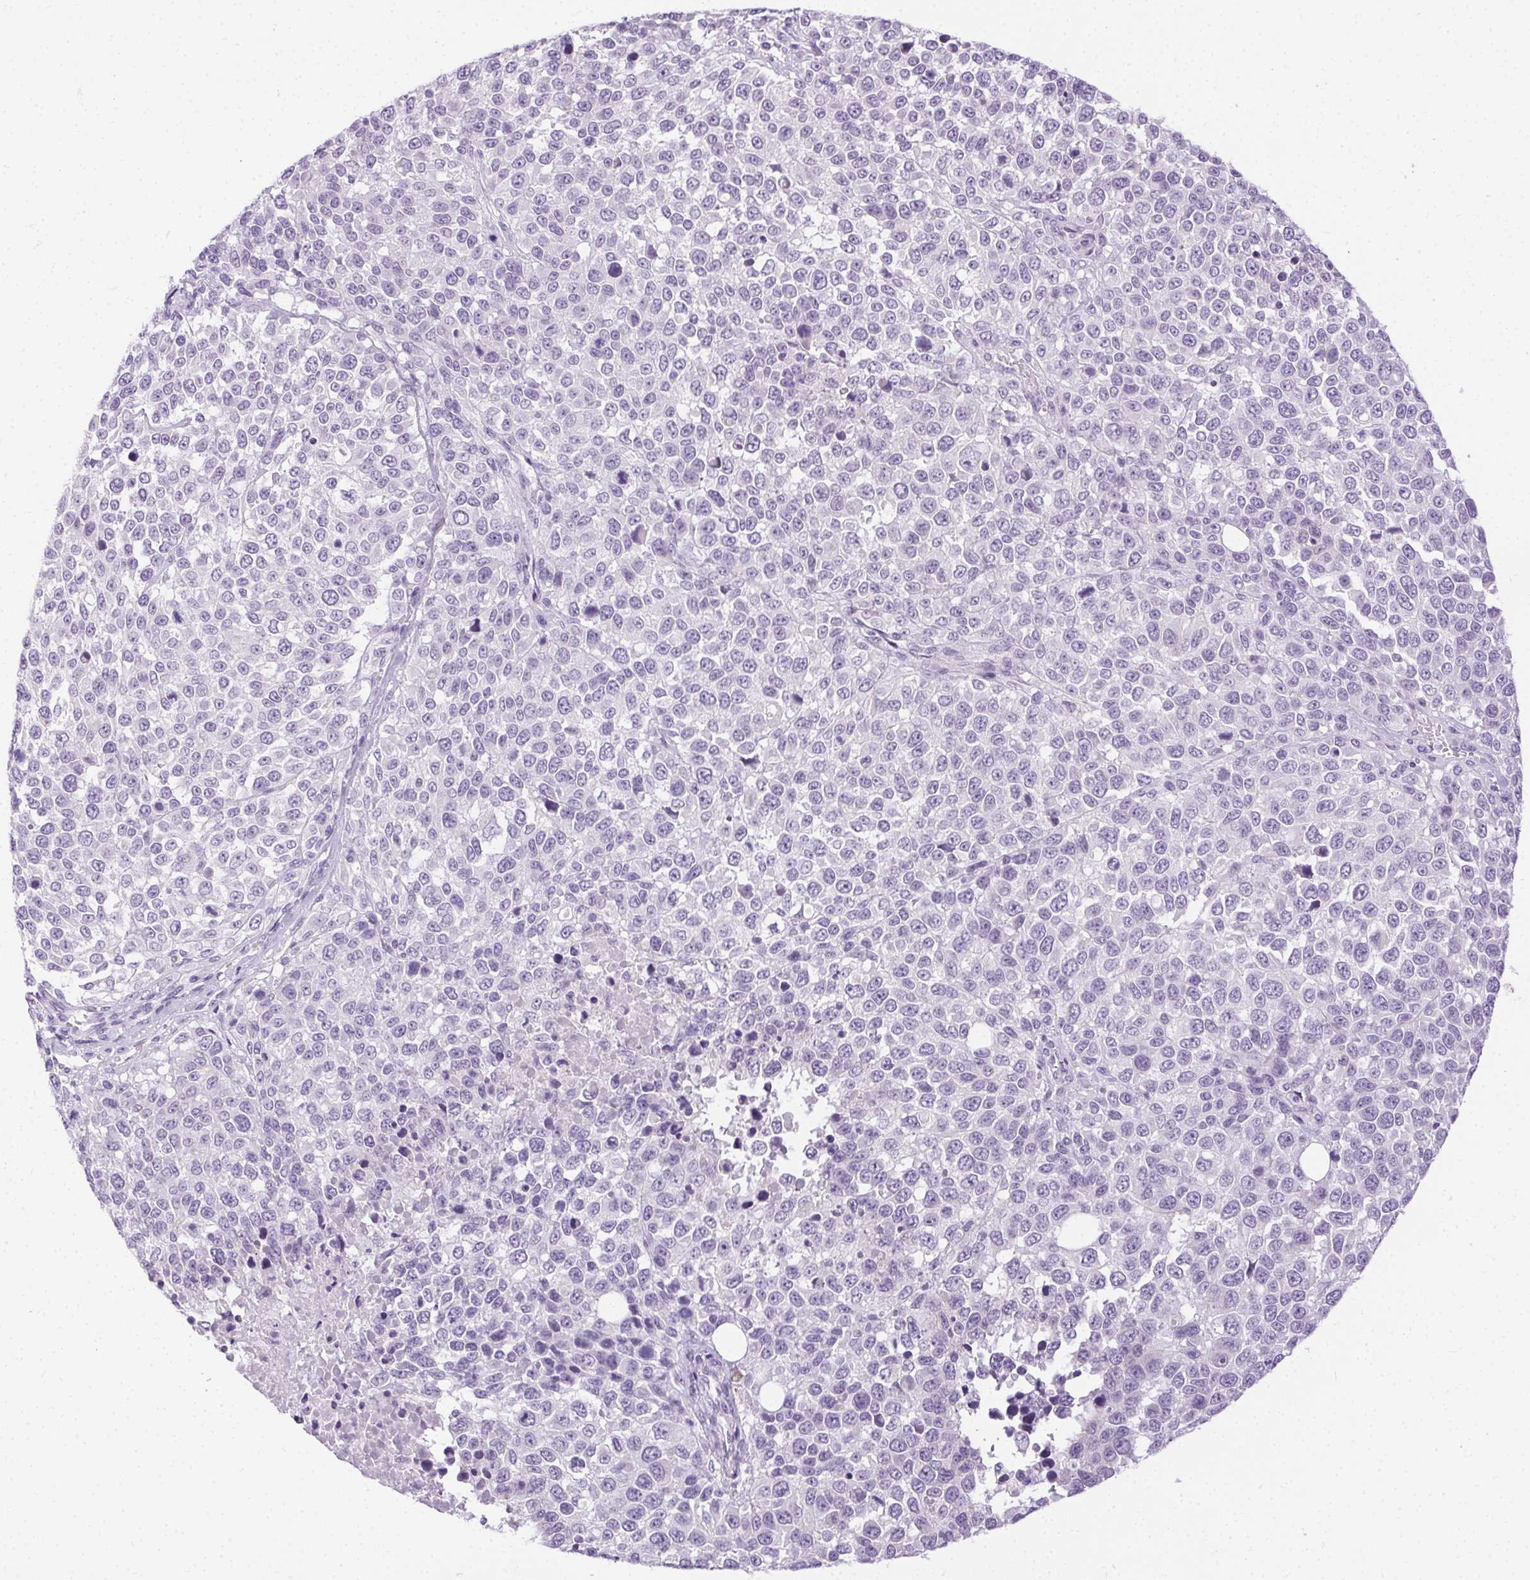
{"staining": {"intensity": "negative", "quantity": "none", "location": "none"}, "tissue": "melanoma", "cell_type": "Tumor cells", "image_type": "cancer", "snomed": [{"axis": "morphology", "description": "Malignant melanoma, Metastatic site"}, {"axis": "topography", "description": "Skin"}], "caption": "Melanoma was stained to show a protein in brown. There is no significant positivity in tumor cells.", "gene": "C20orf85", "patient": {"sex": "male", "age": 84}}